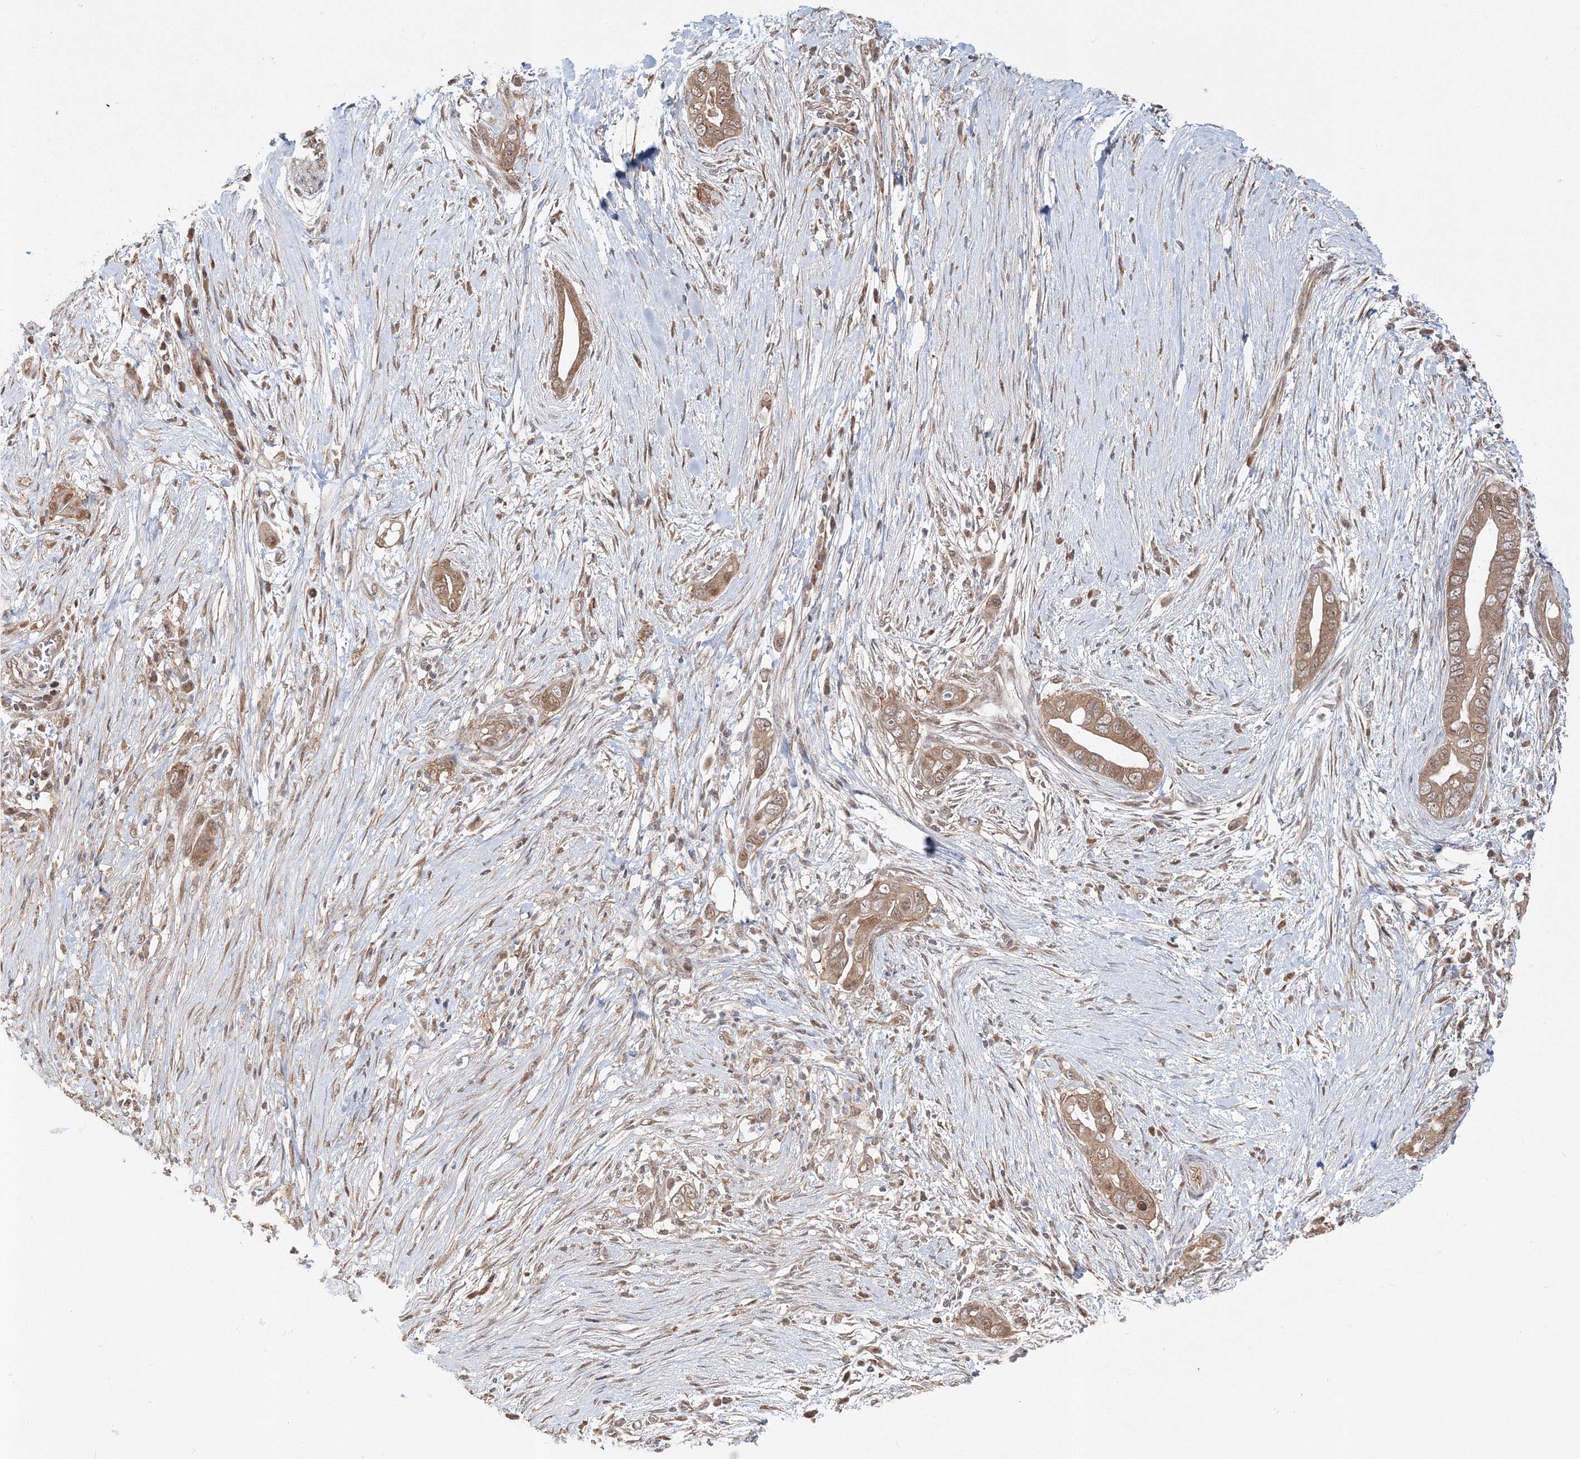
{"staining": {"intensity": "moderate", "quantity": ">75%", "location": "cytoplasmic/membranous"}, "tissue": "pancreatic cancer", "cell_type": "Tumor cells", "image_type": "cancer", "snomed": [{"axis": "morphology", "description": "Adenocarcinoma, NOS"}, {"axis": "topography", "description": "Pancreas"}], "caption": "Tumor cells display moderate cytoplasmic/membranous staining in about >75% of cells in adenocarcinoma (pancreatic).", "gene": "PSMD6", "patient": {"sex": "male", "age": 75}}